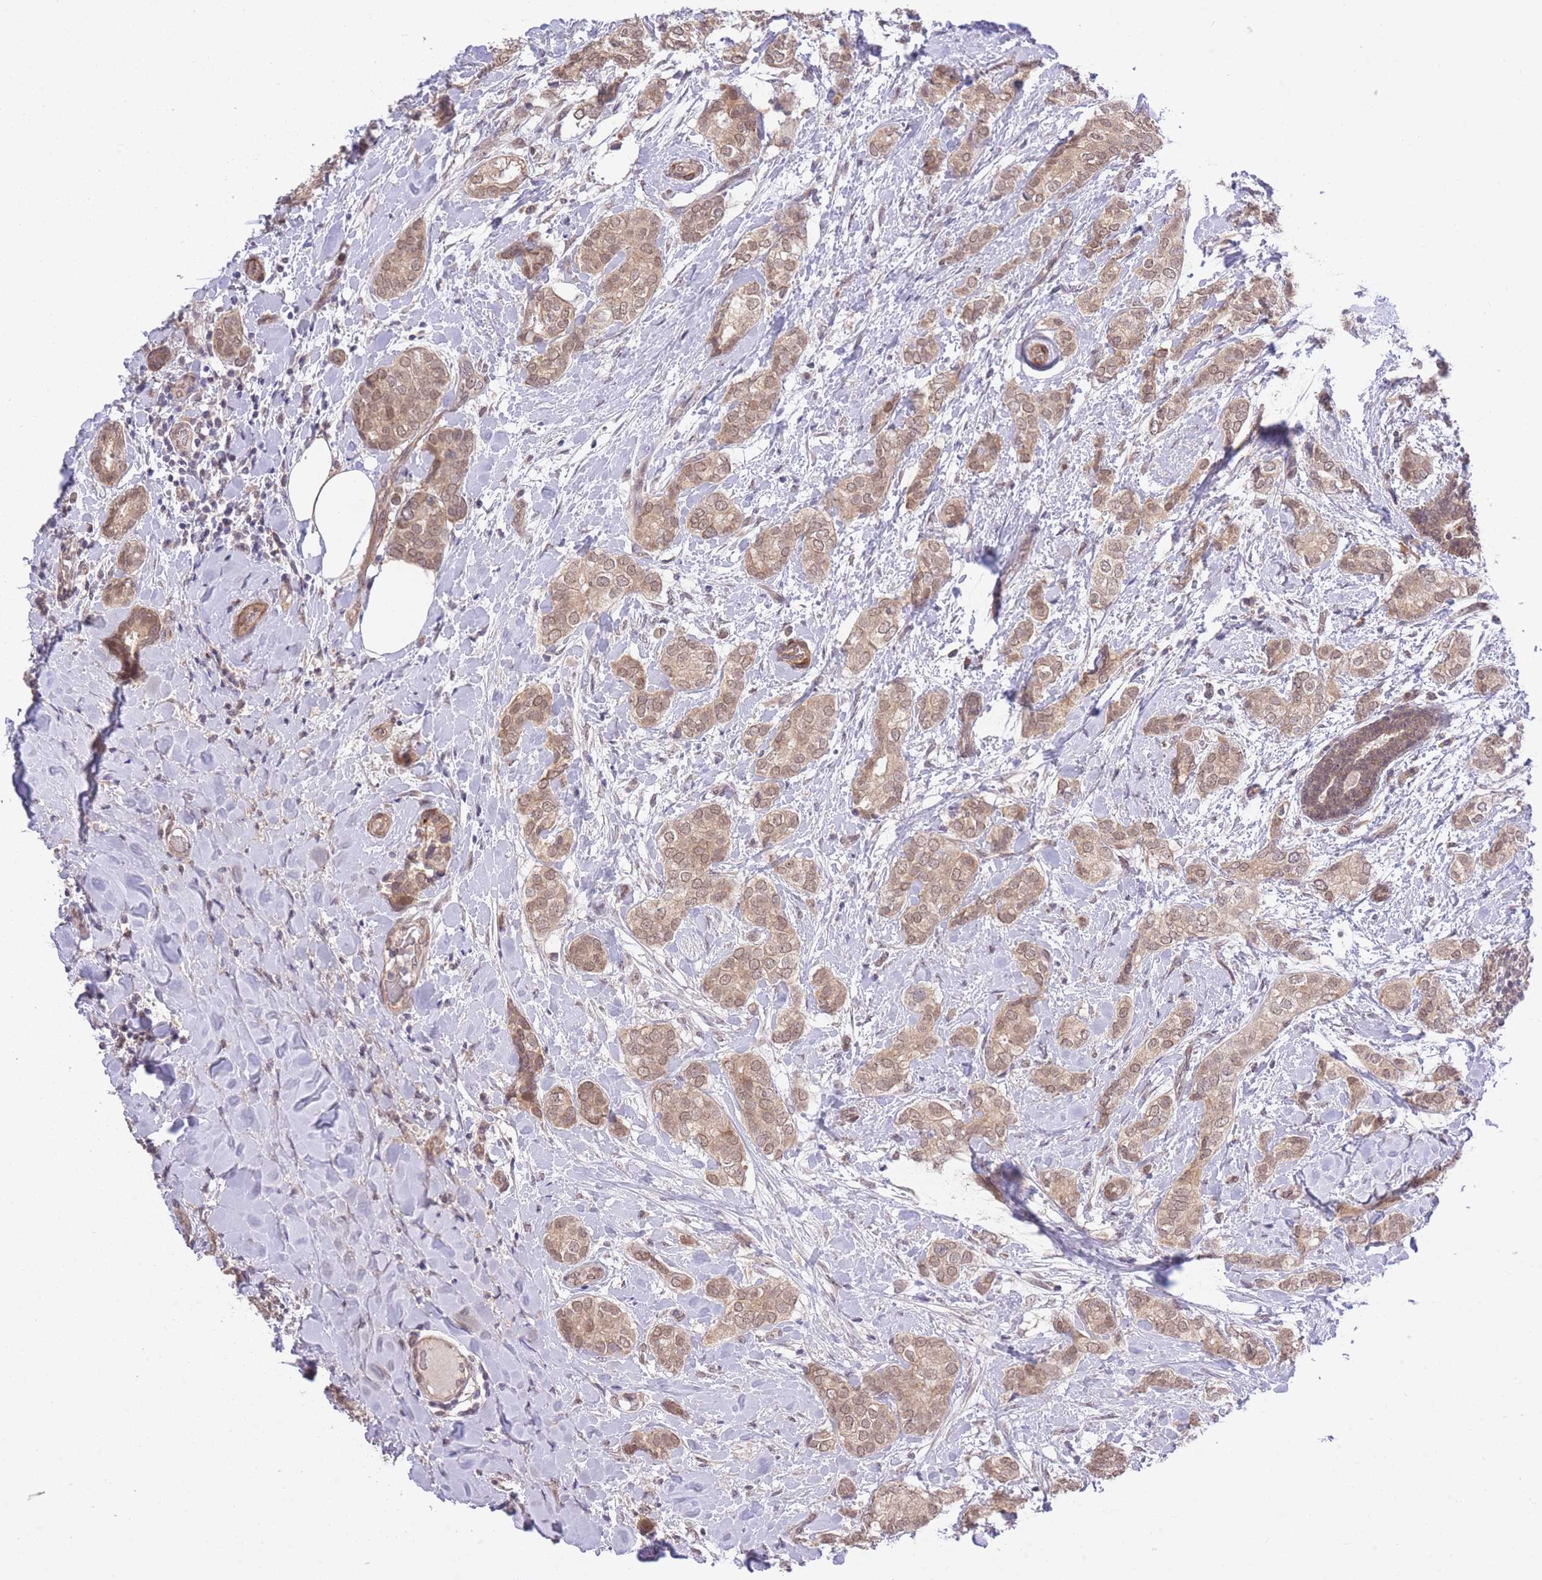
{"staining": {"intensity": "moderate", "quantity": ">75%", "location": "cytoplasmic/membranous,nuclear"}, "tissue": "breast cancer", "cell_type": "Tumor cells", "image_type": "cancer", "snomed": [{"axis": "morphology", "description": "Duct carcinoma"}, {"axis": "topography", "description": "Breast"}], "caption": "A photomicrograph showing moderate cytoplasmic/membranous and nuclear expression in approximately >75% of tumor cells in infiltrating ductal carcinoma (breast), as visualized by brown immunohistochemical staining.", "gene": "ELOA2", "patient": {"sex": "female", "age": 73}}